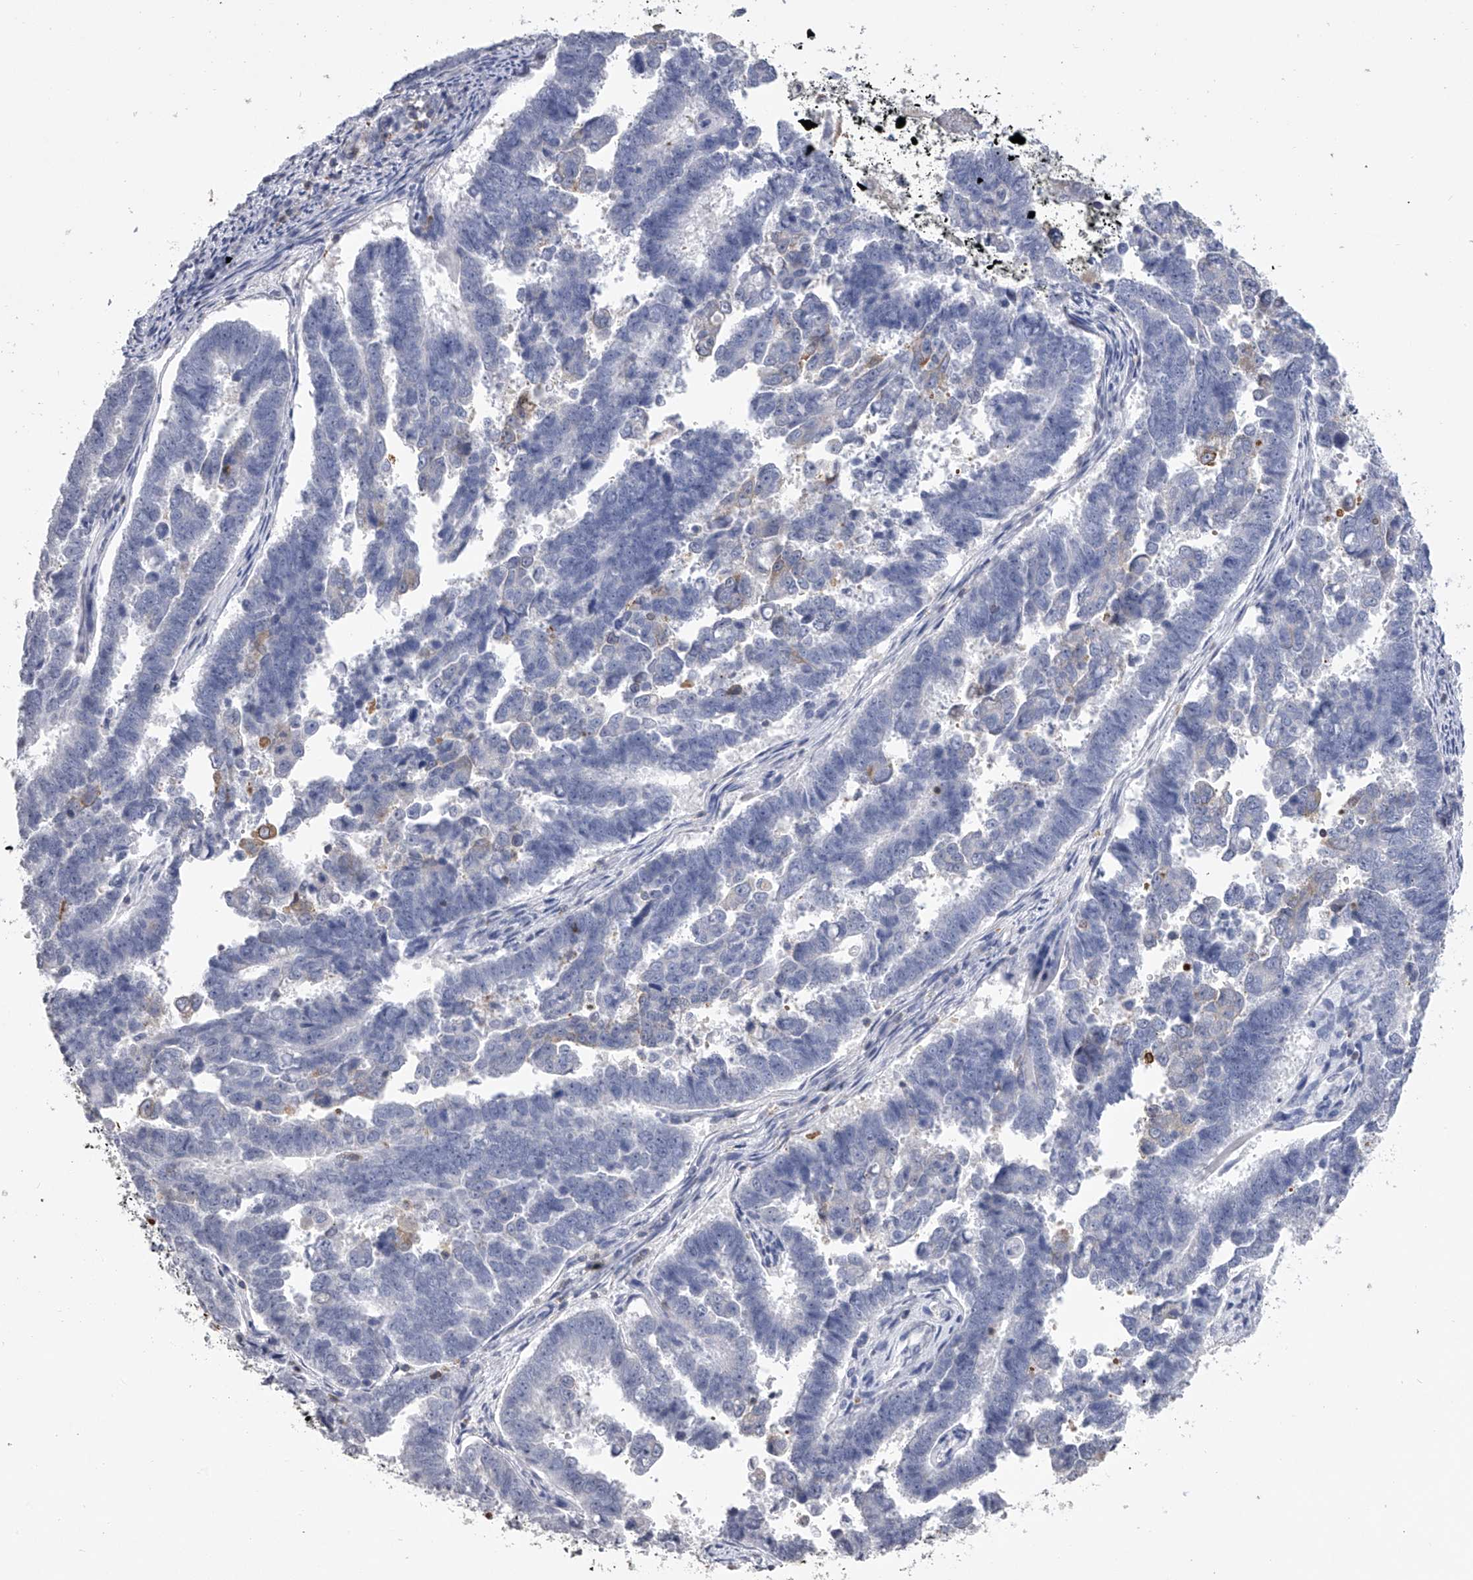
{"staining": {"intensity": "negative", "quantity": "none", "location": "none"}, "tissue": "endometrial cancer", "cell_type": "Tumor cells", "image_type": "cancer", "snomed": [{"axis": "morphology", "description": "Adenocarcinoma, NOS"}, {"axis": "topography", "description": "Endometrium"}], "caption": "Immunohistochemistry photomicrograph of human endometrial adenocarcinoma stained for a protein (brown), which demonstrates no staining in tumor cells.", "gene": "TASP1", "patient": {"sex": "female", "age": 75}}